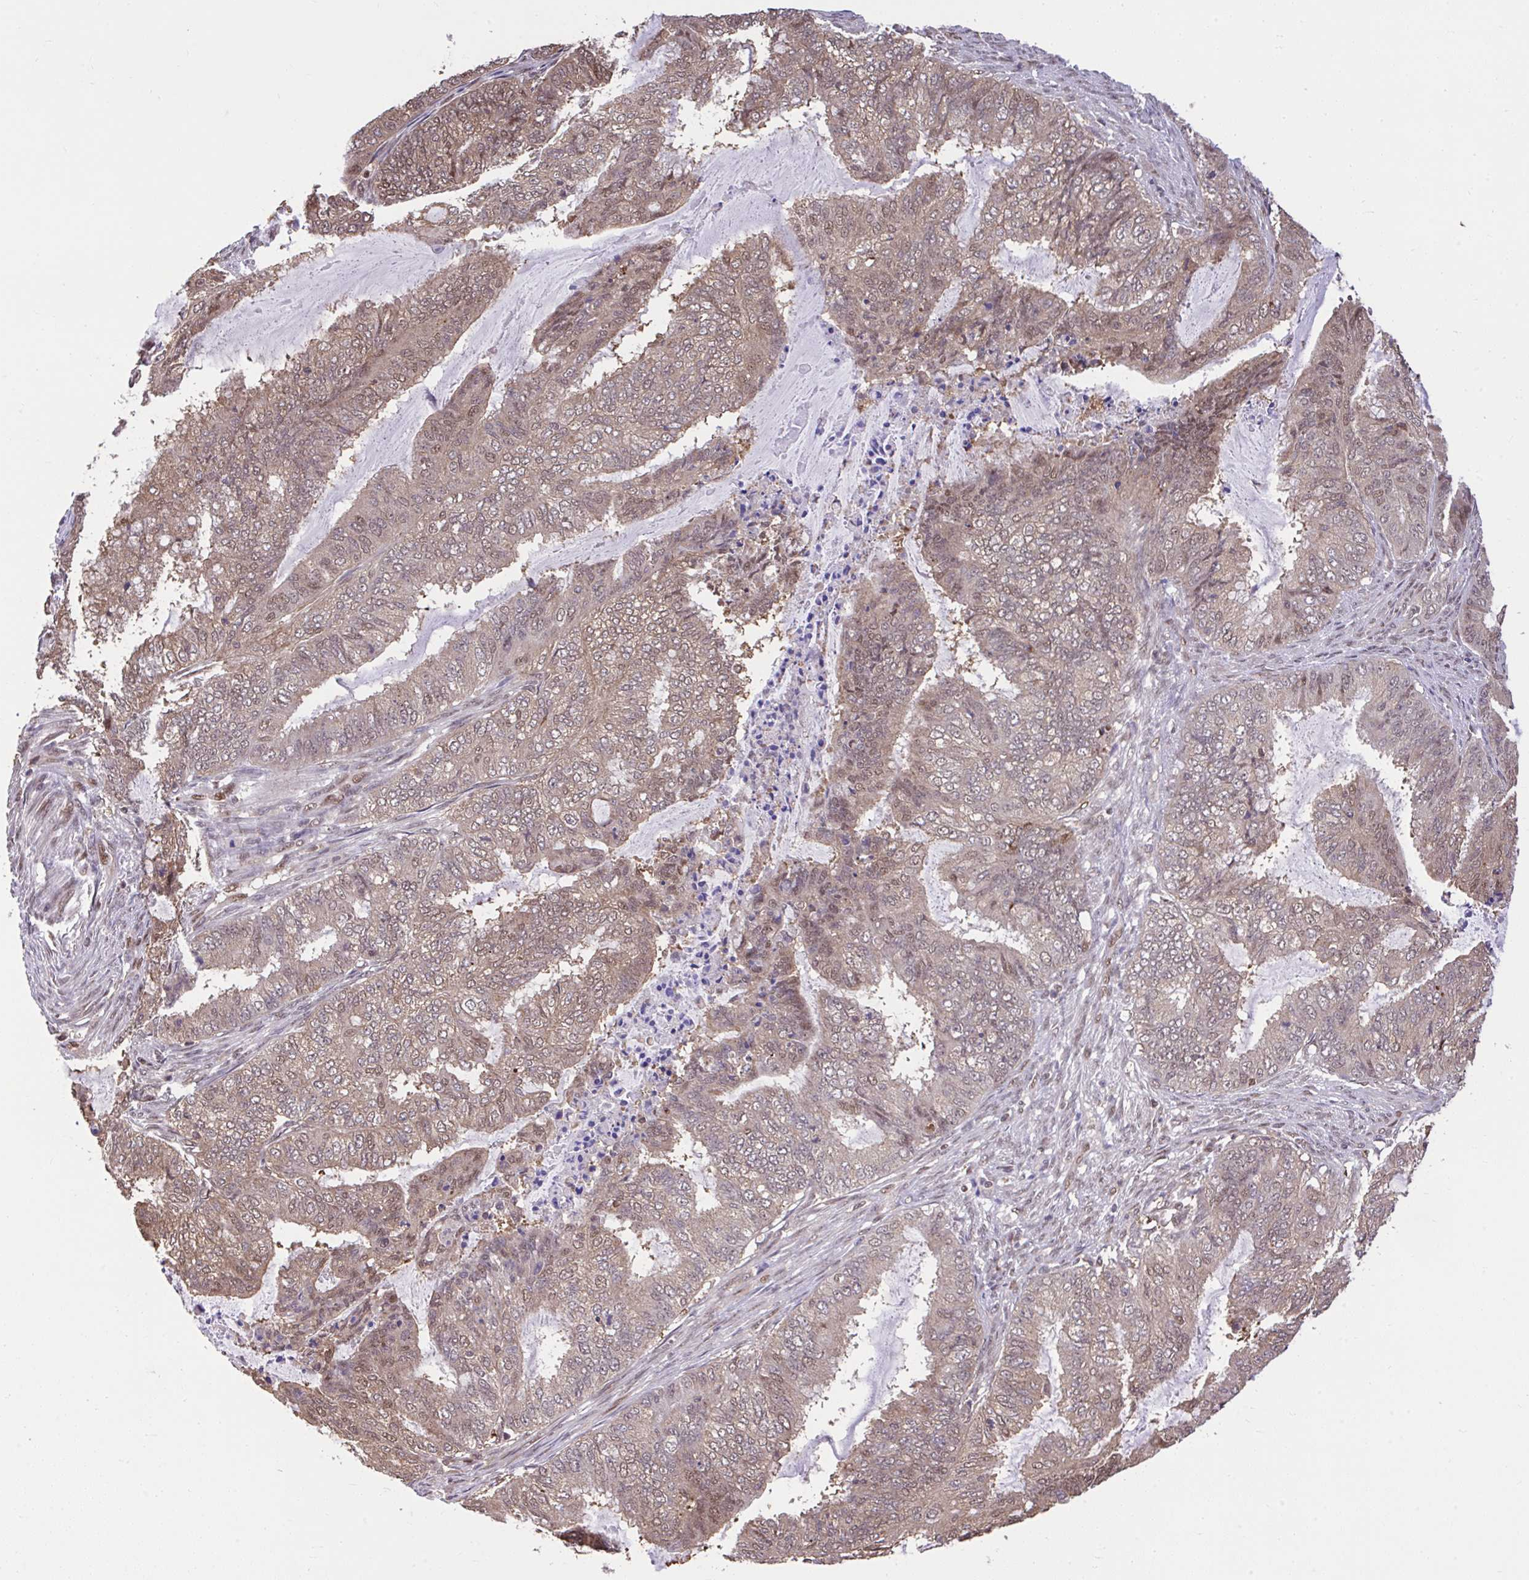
{"staining": {"intensity": "weak", "quantity": ">75%", "location": "cytoplasmic/membranous,nuclear"}, "tissue": "endometrial cancer", "cell_type": "Tumor cells", "image_type": "cancer", "snomed": [{"axis": "morphology", "description": "Adenocarcinoma, NOS"}, {"axis": "topography", "description": "Endometrium"}], "caption": "Weak cytoplasmic/membranous and nuclear staining for a protein is appreciated in about >75% of tumor cells of endometrial cancer (adenocarcinoma) using immunohistochemistry.", "gene": "GLIS3", "patient": {"sex": "female", "age": 51}}